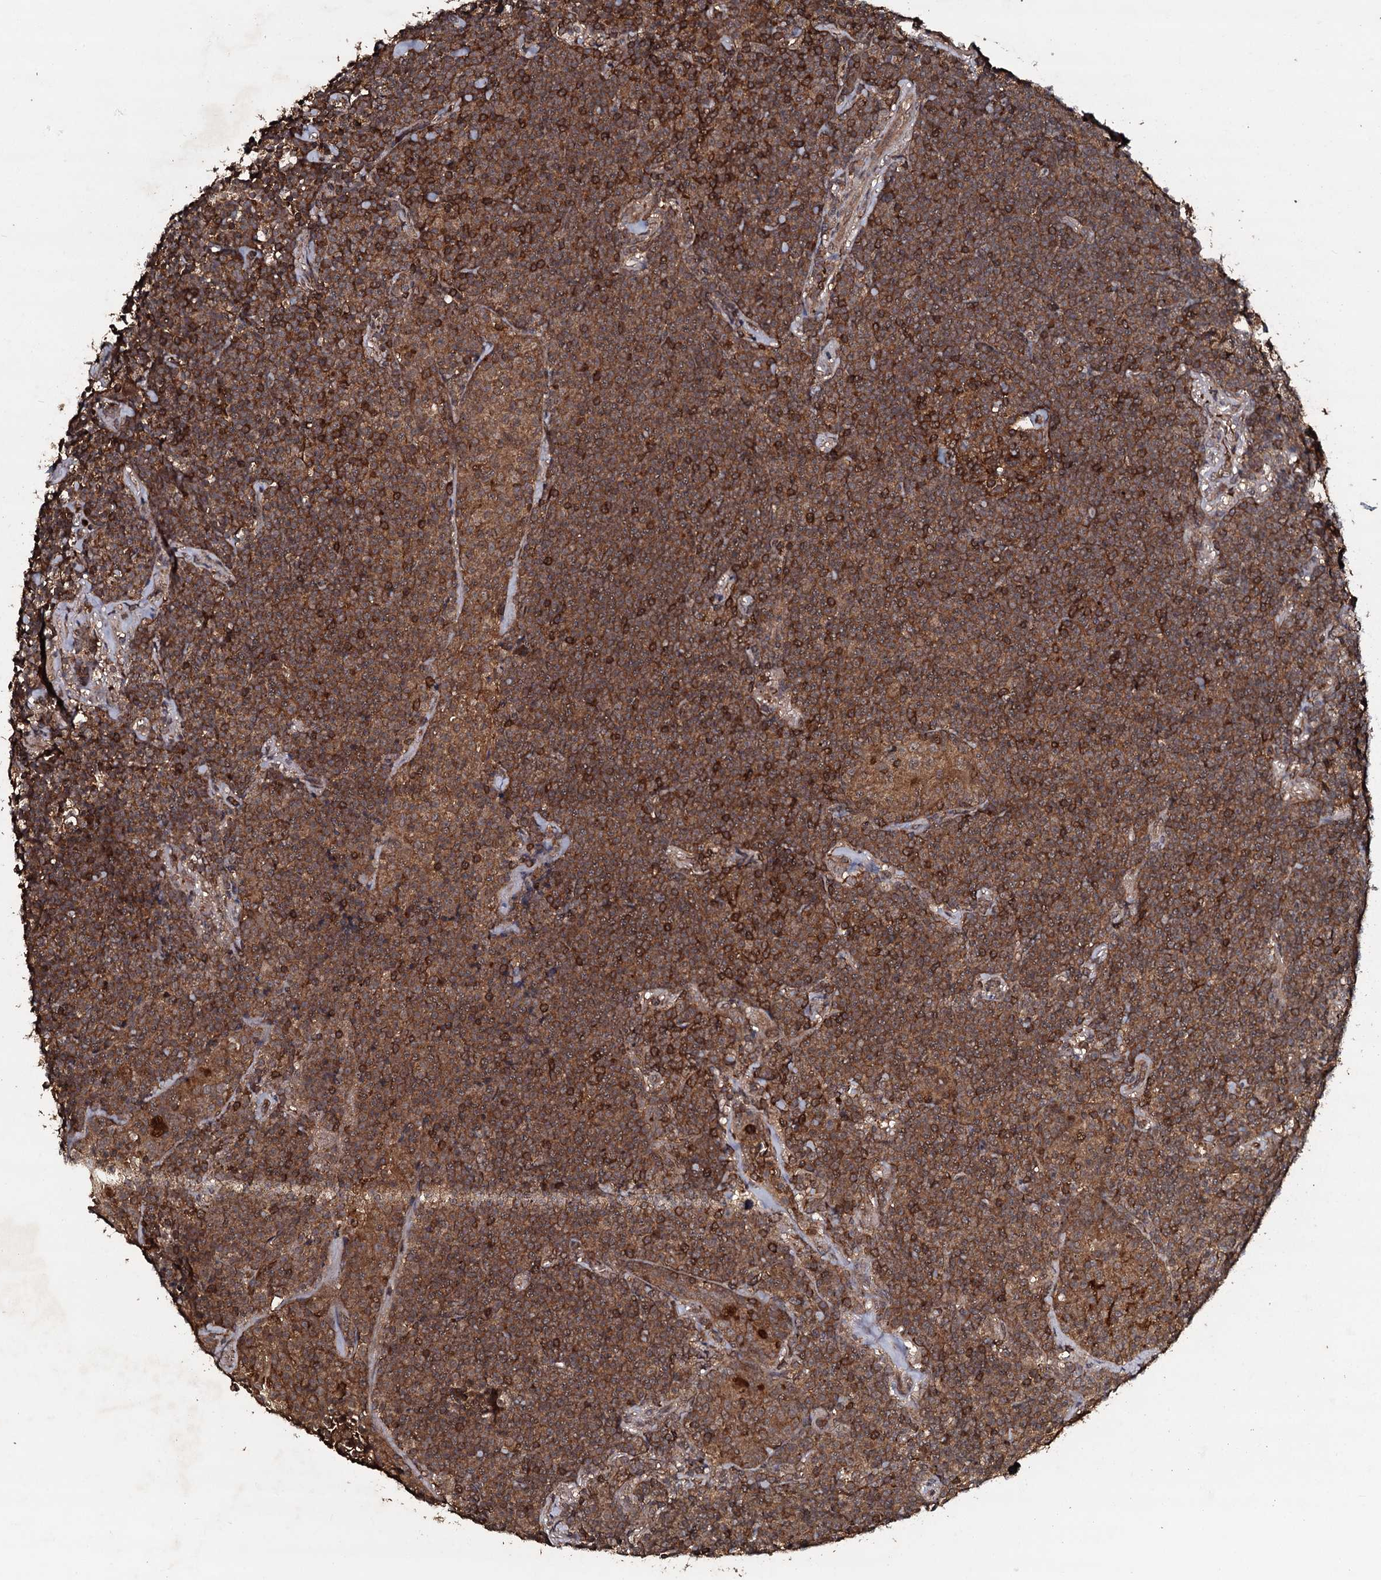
{"staining": {"intensity": "moderate", "quantity": ">75%", "location": "cytoplasmic/membranous"}, "tissue": "lymphoma", "cell_type": "Tumor cells", "image_type": "cancer", "snomed": [{"axis": "morphology", "description": "Malignant lymphoma, non-Hodgkin's type, Low grade"}, {"axis": "topography", "description": "Lung"}], "caption": "Human malignant lymphoma, non-Hodgkin's type (low-grade) stained for a protein (brown) exhibits moderate cytoplasmic/membranous positive staining in approximately >75% of tumor cells.", "gene": "ADGRG3", "patient": {"sex": "female", "age": 71}}